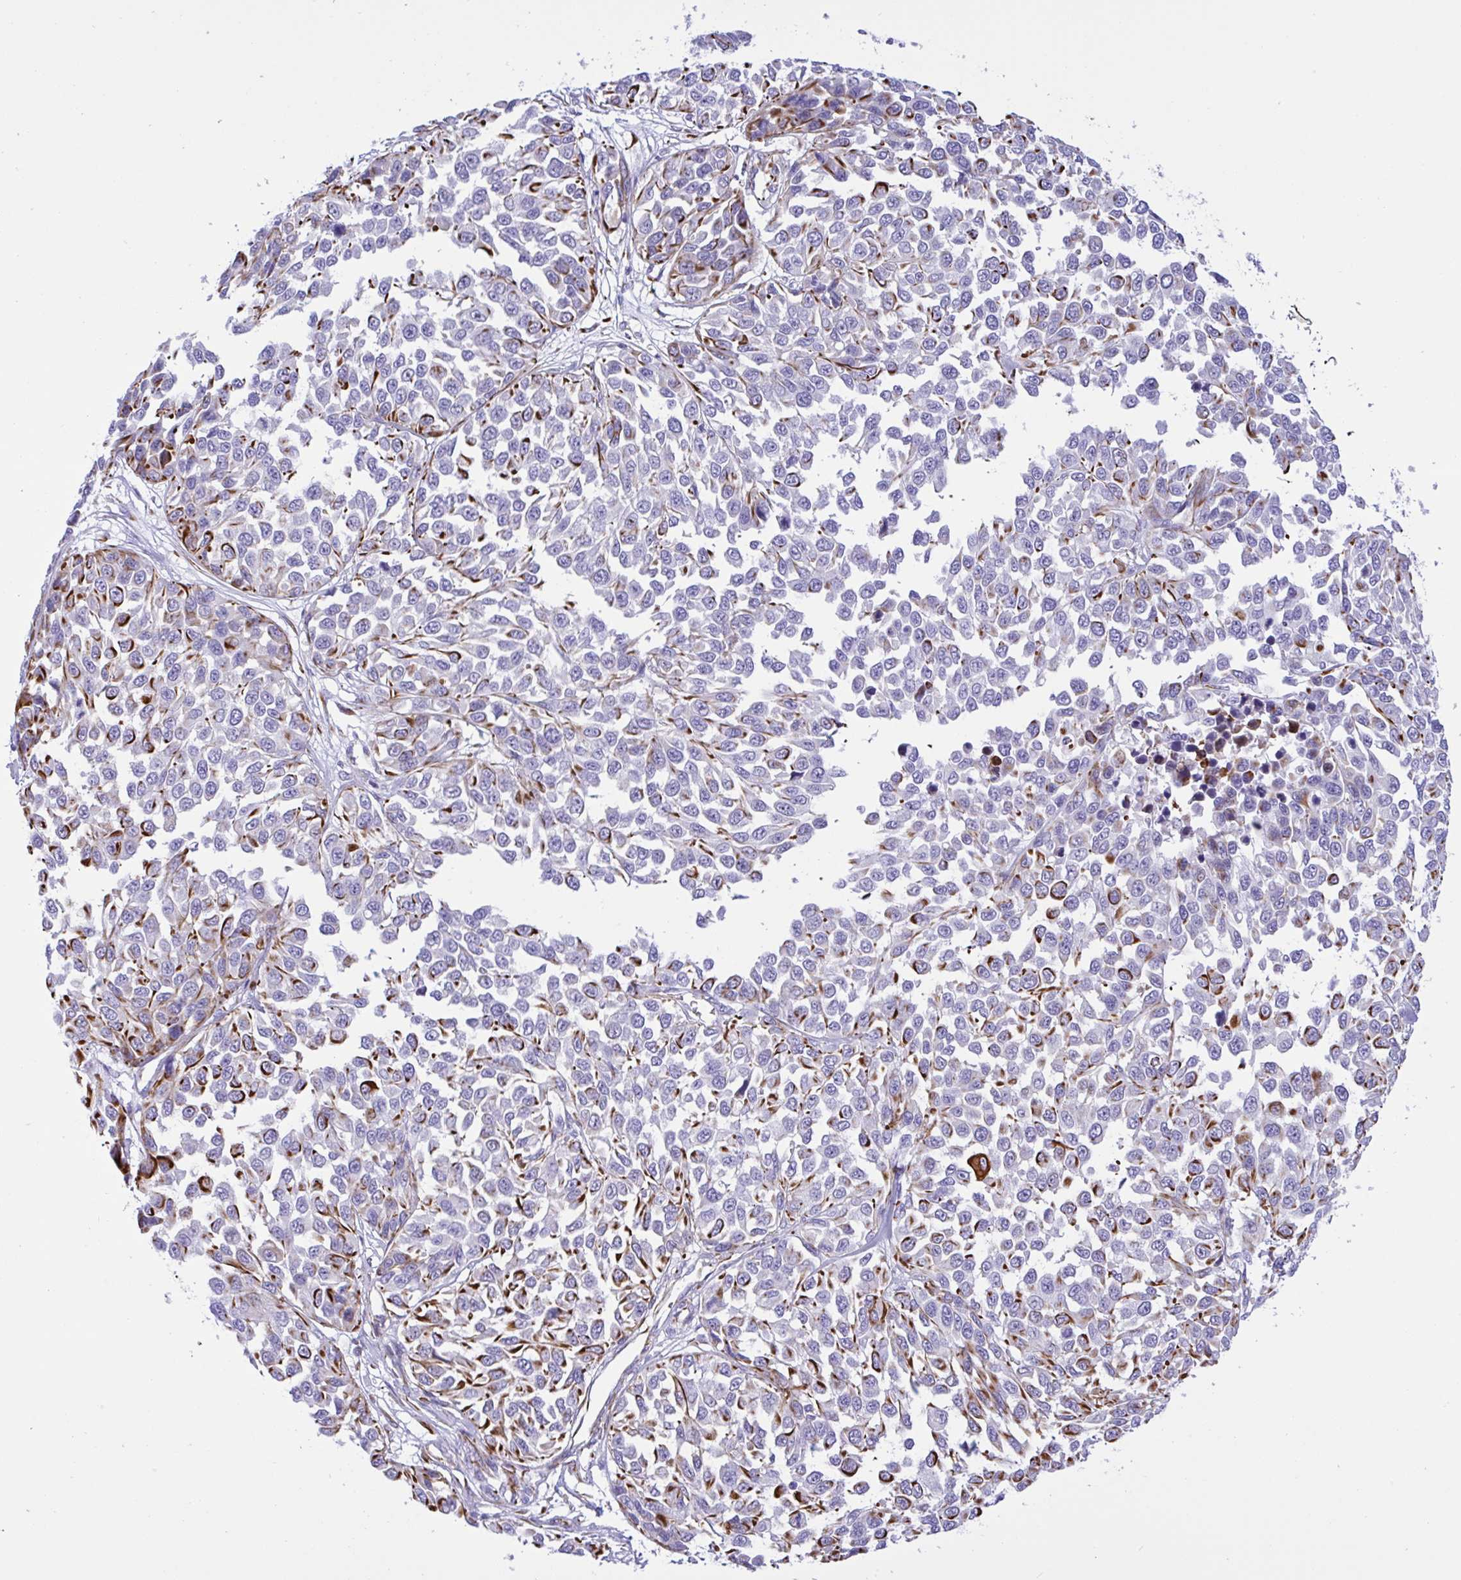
{"staining": {"intensity": "strong", "quantity": "25%-75%", "location": "cytoplasmic/membranous"}, "tissue": "melanoma", "cell_type": "Tumor cells", "image_type": "cancer", "snomed": [{"axis": "morphology", "description": "Malignant melanoma, NOS"}, {"axis": "topography", "description": "Skin"}], "caption": "Immunohistochemical staining of human malignant melanoma displays high levels of strong cytoplasmic/membranous expression in approximately 25%-75% of tumor cells.", "gene": "SMAD5", "patient": {"sex": "male", "age": 62}}